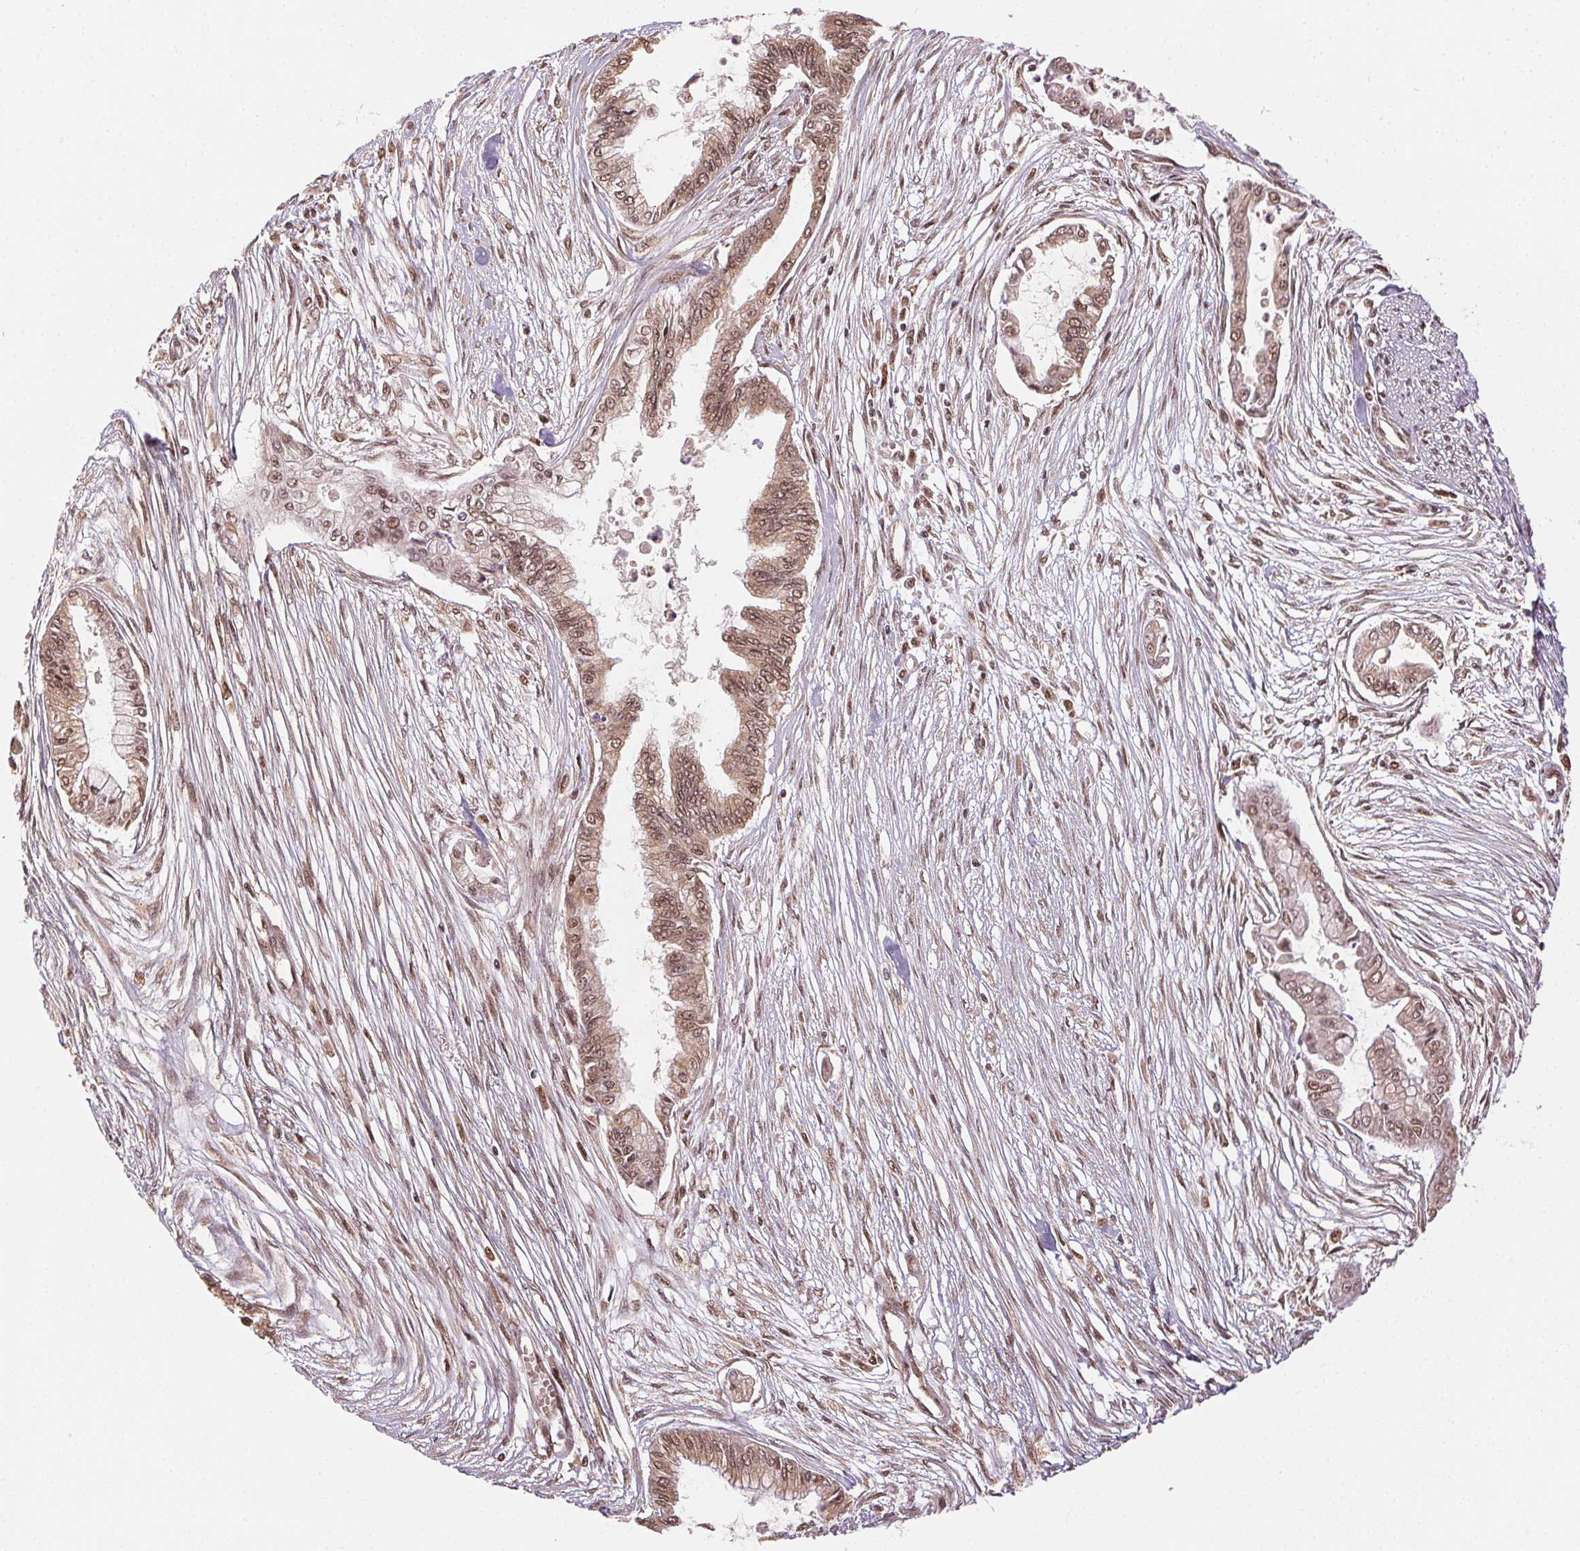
{"staining": {"intensity": "moderate", "quantity": ">75%", "location": "cytoplasmic/membranous,nuclear"}, "tissue": "pancreatic cancer", "cell_type": "Tumor cells", "image_type": "cancer", "snomed": [{"axis": "morphology", "description": "Adenocarcinoma, NOS"}, {"axis": "topography", "description": "Pancreas"}], "caption": "This image reveals pancreatic adenocarcinoma stained with immunohistochemistry (IHC) to label a protein in brown. The cytoplasmic/membranous and nuclear of tumor cells show moderate positivity for the protein. Nuclei are counter-stained blue.", "gene": "TREML4", "patient": {"sex": "female", "age": 68}}